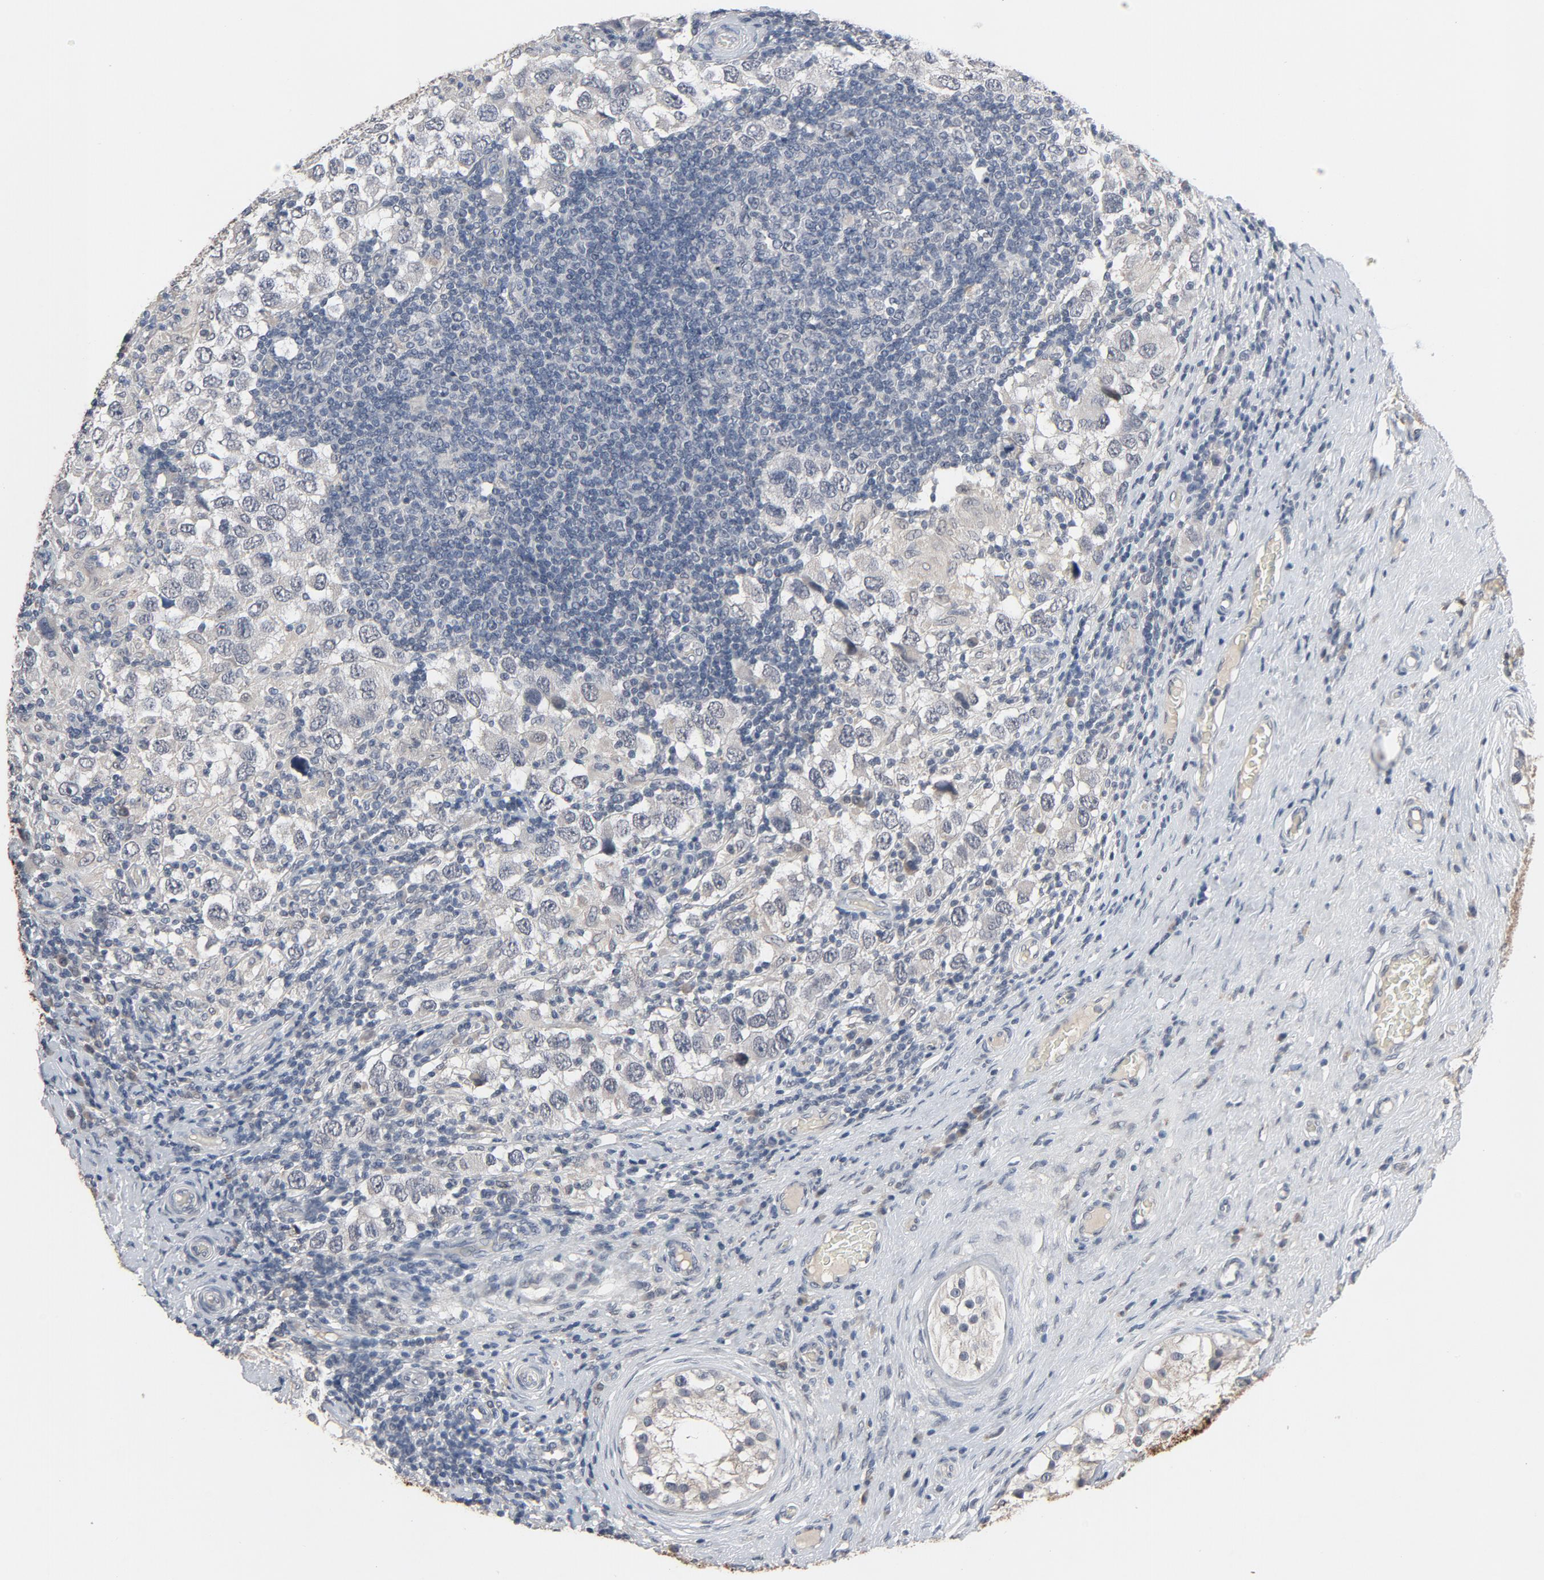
{"staining": {"intensity": "negative", "quantity": "none", "location": "none"}, "tissue": "testis cancer", "cell_type": "Tumor cells", "image_type": "cancer", "snomed": [{"axis": "morphology", "description": "Carcinoma, Embryonal, NOS"}, {"axis": "topography", "description": "Testis"}], "caption": "High power microscopy photomicrograph of an immunohistochemistry histopathology image of testis embryonal carcinoma, revealing no significant expression in tumor cells.", "gene": "MT3", "patient": {"sex": "male", "age": 21}}